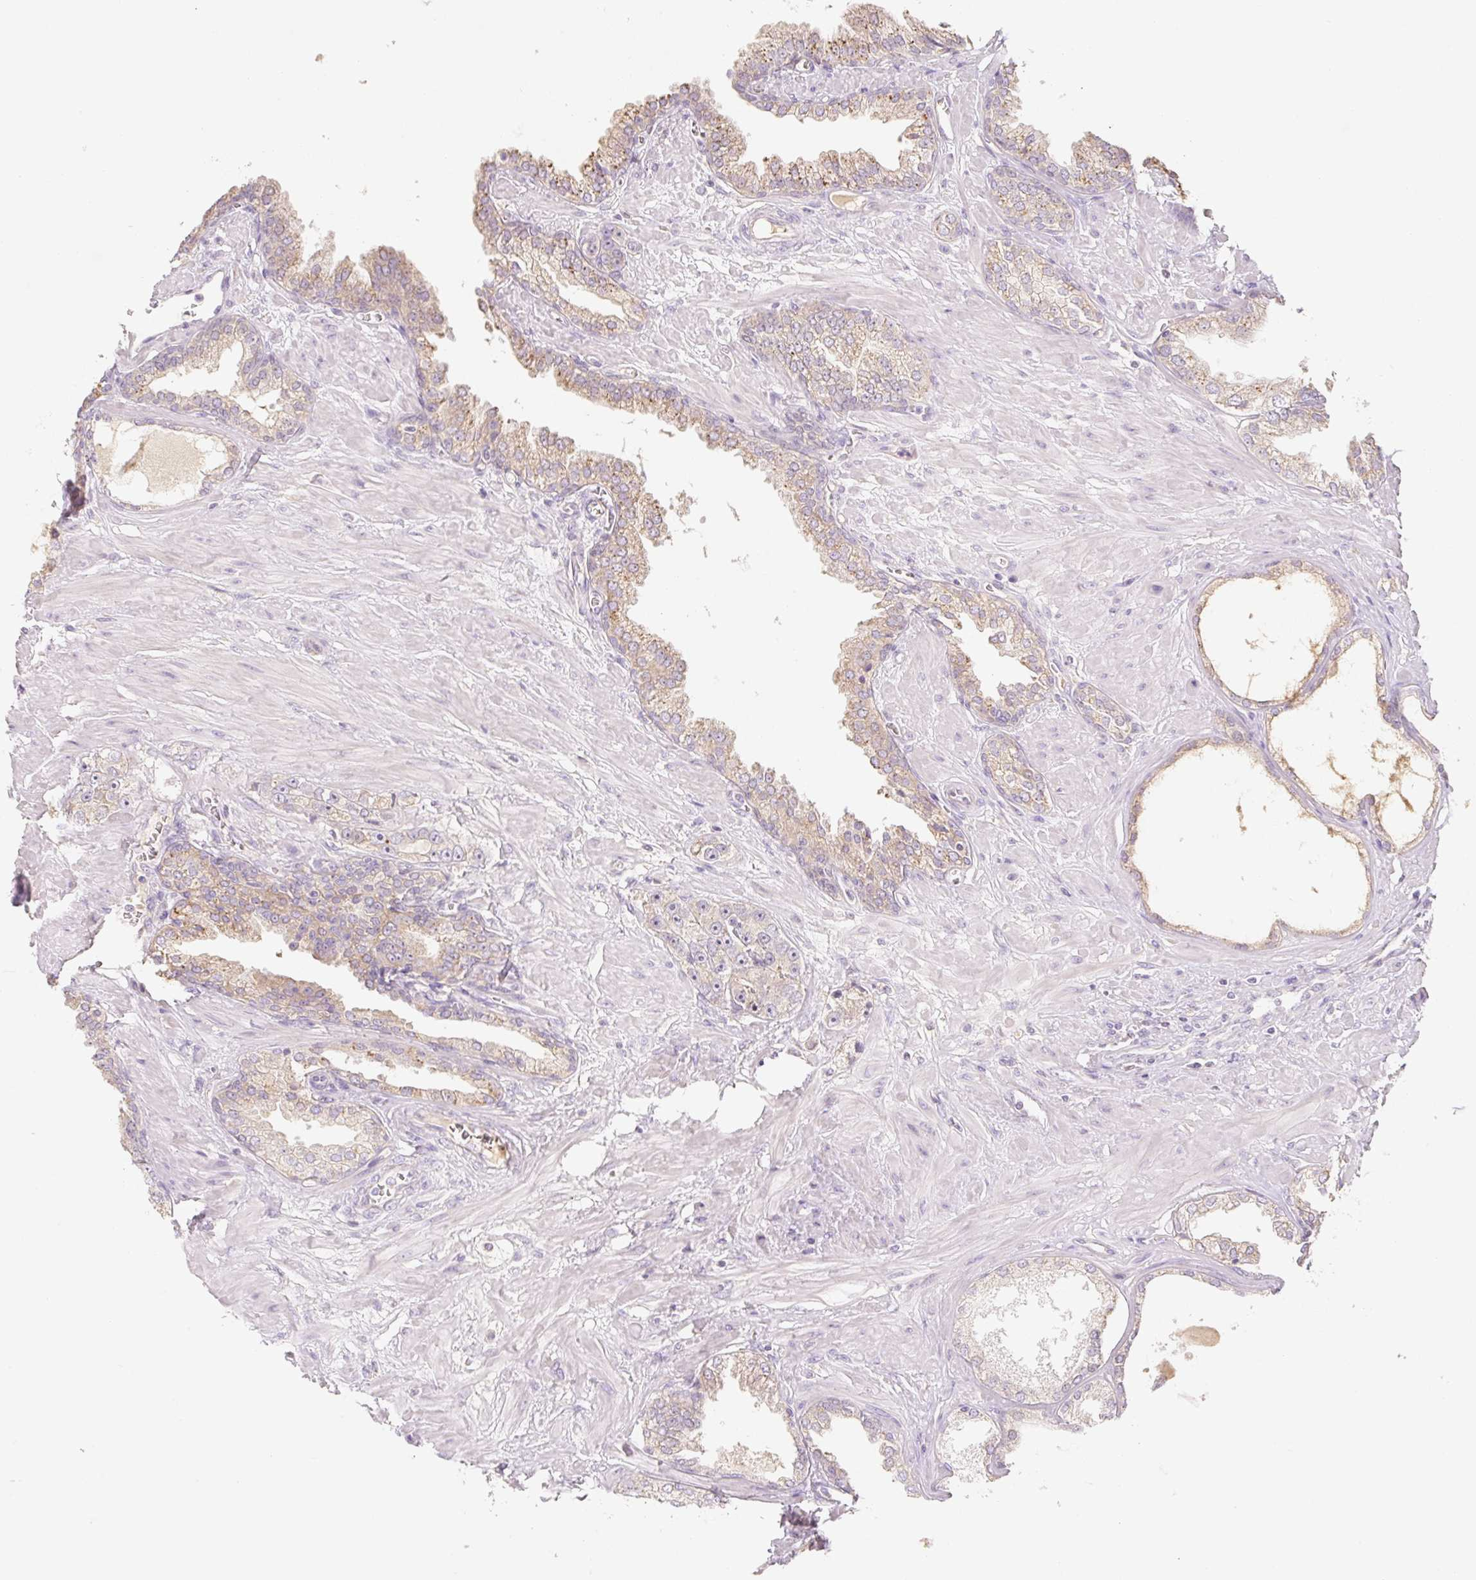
{"staining": {"intensity": "negative", "quantity": "none", "location": "none"}, "tissue": "prostate cancer", "cell_type": "Tumor cells", "image_type": "cancer", "snomed": [{"axis": "morphology", "description": "Adenocarcinoma, High grade"}, {"axis": "topography", "description": "Prostate"}], "caption": "Immunohistochemistry histopathology image of neoplastic tissue: prostate cancer stained with DAB demonstrates no significant protein positivity in tumor cells.", "gene": "MIA2", "patient": {"sex": "male", "age": 71}}